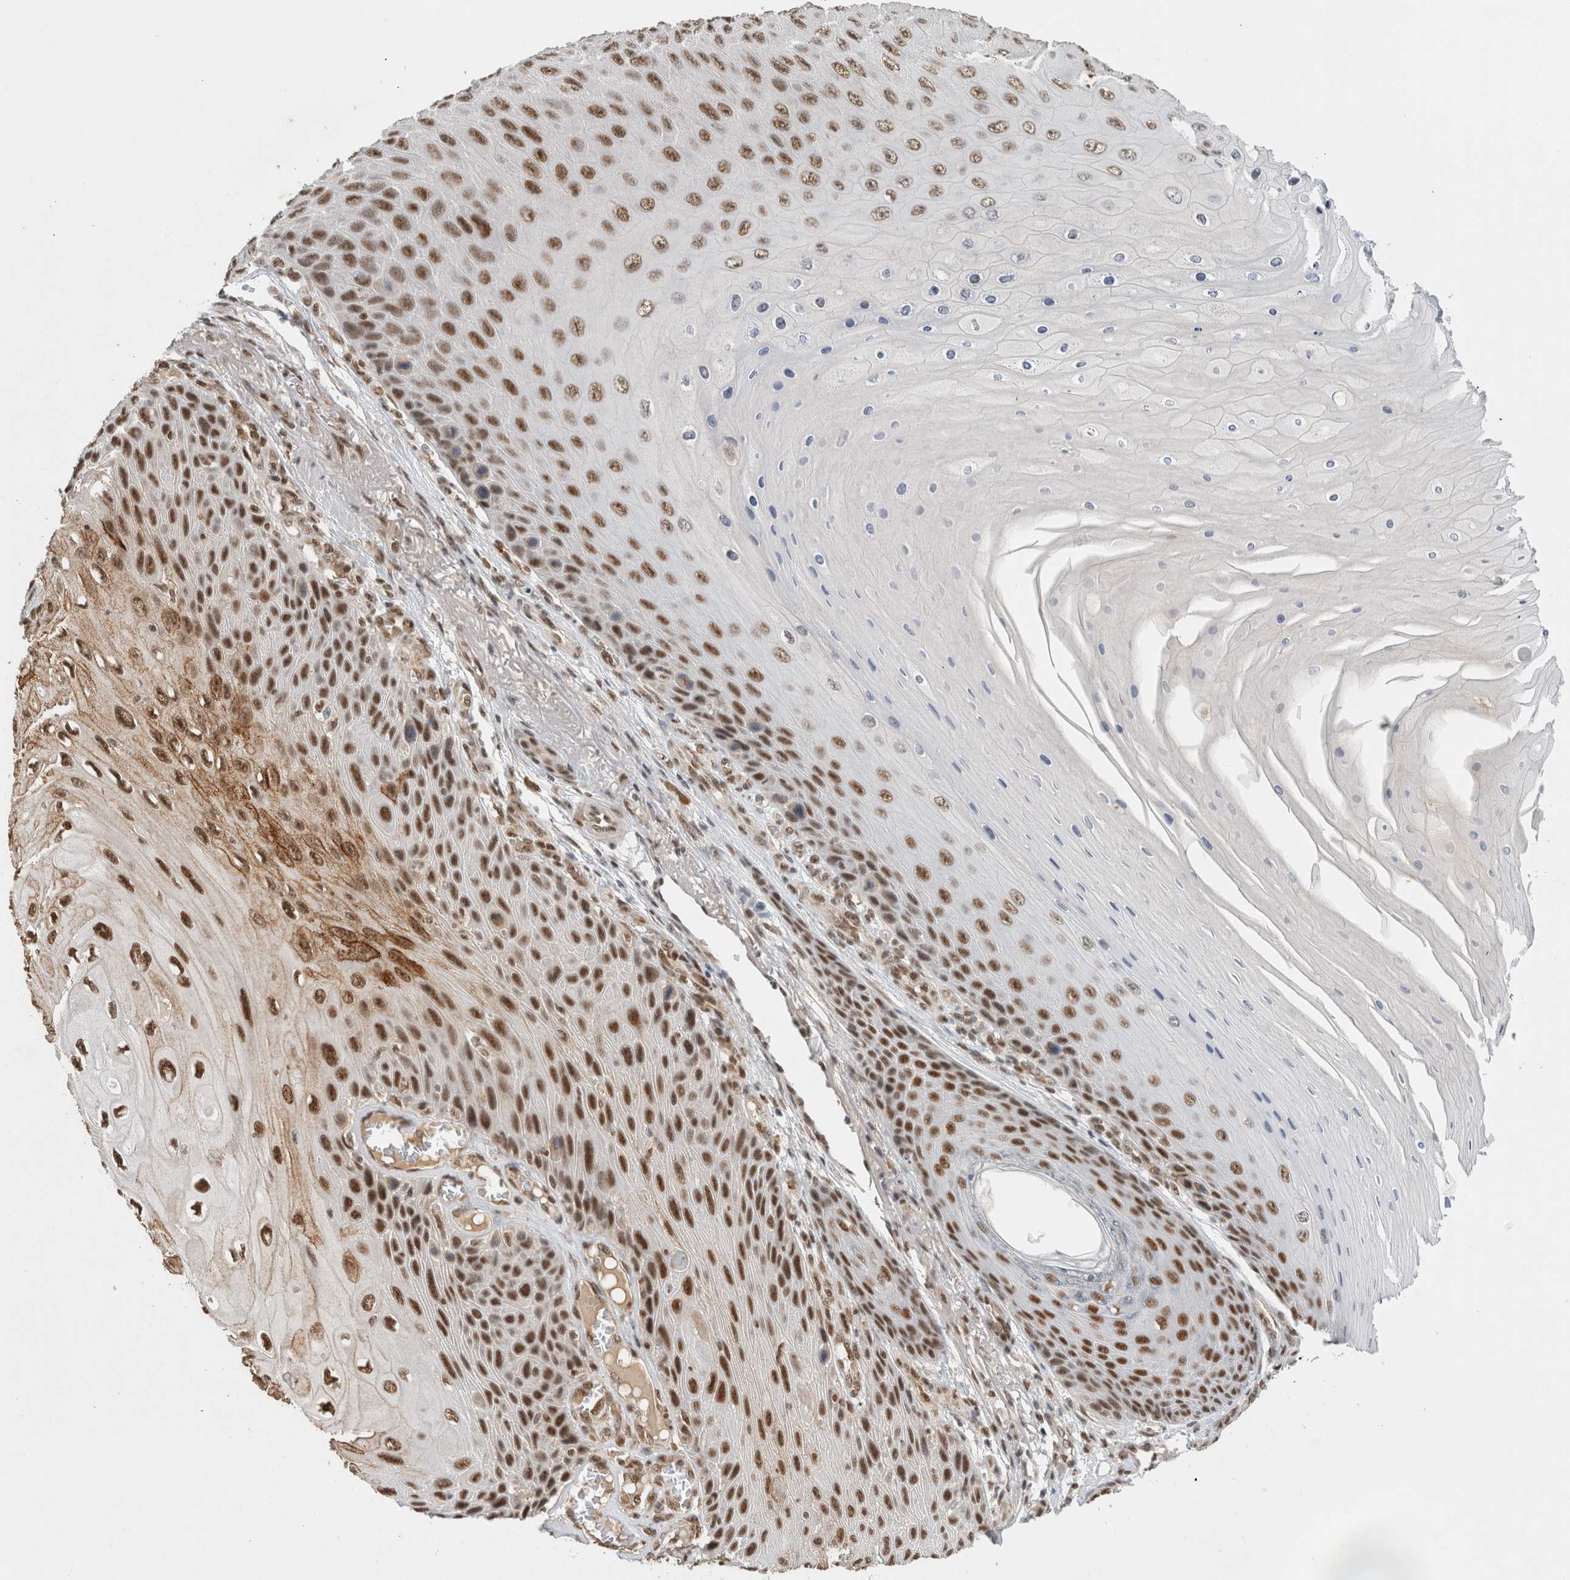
{"staining": {"intensity": "strong", "quantity": ">75%", "location": "nuclear"}, "tissue": "skin cancer", "cell_type": "Tumor cells", "image_type": "cancer", "snomed": [{"axis": "morphology", "description": "Squamous cell carcinoma, NOS"}, {"axis": "topography", "description": "Skin"}], "caption": "IHC of skin cancer exhibits high levels of strong nuclear expression in about >75% of tumor cells.", "gene": "DDX42", "patient": {"sex": "female", "age": 88}}